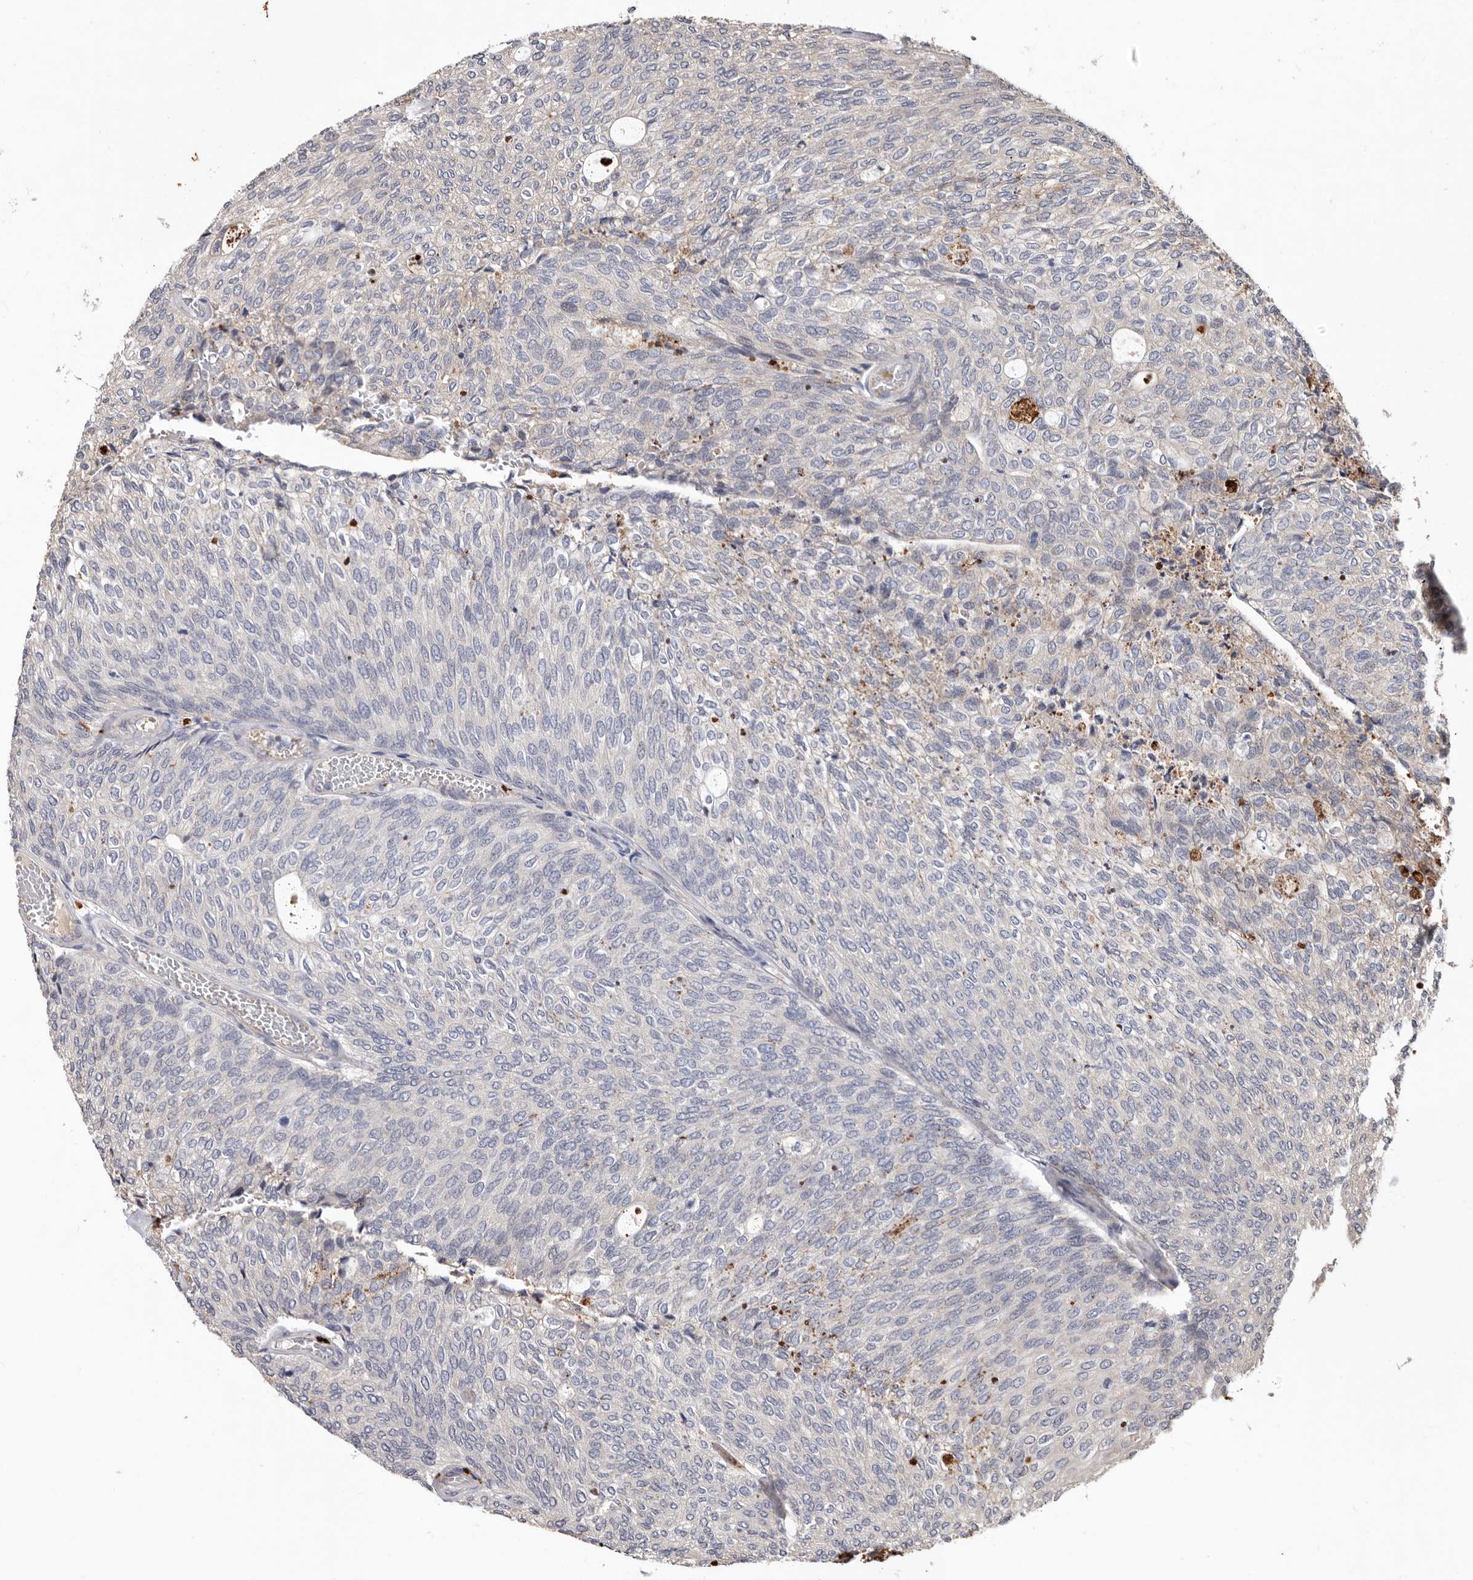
{"staining": {"intensity": "weak", "quantity": "<25%", "location": "cytoplasmic/membranous"}, "tissue": "urothelial cancer", "cell_type": "Tumor cells", "image_type": "cancer", "snomed": [{"axis": "morphology", "description": "Urothelial carcinoma, Low grade"}, {"axis": "topography", "description": "Urinary bladder"}], "caption": "Protein analysis of urothelial cancer shows no significant staining in tumor cells.", "gene": "WEE2", "patient": {"sex": "female", "age": 79}}